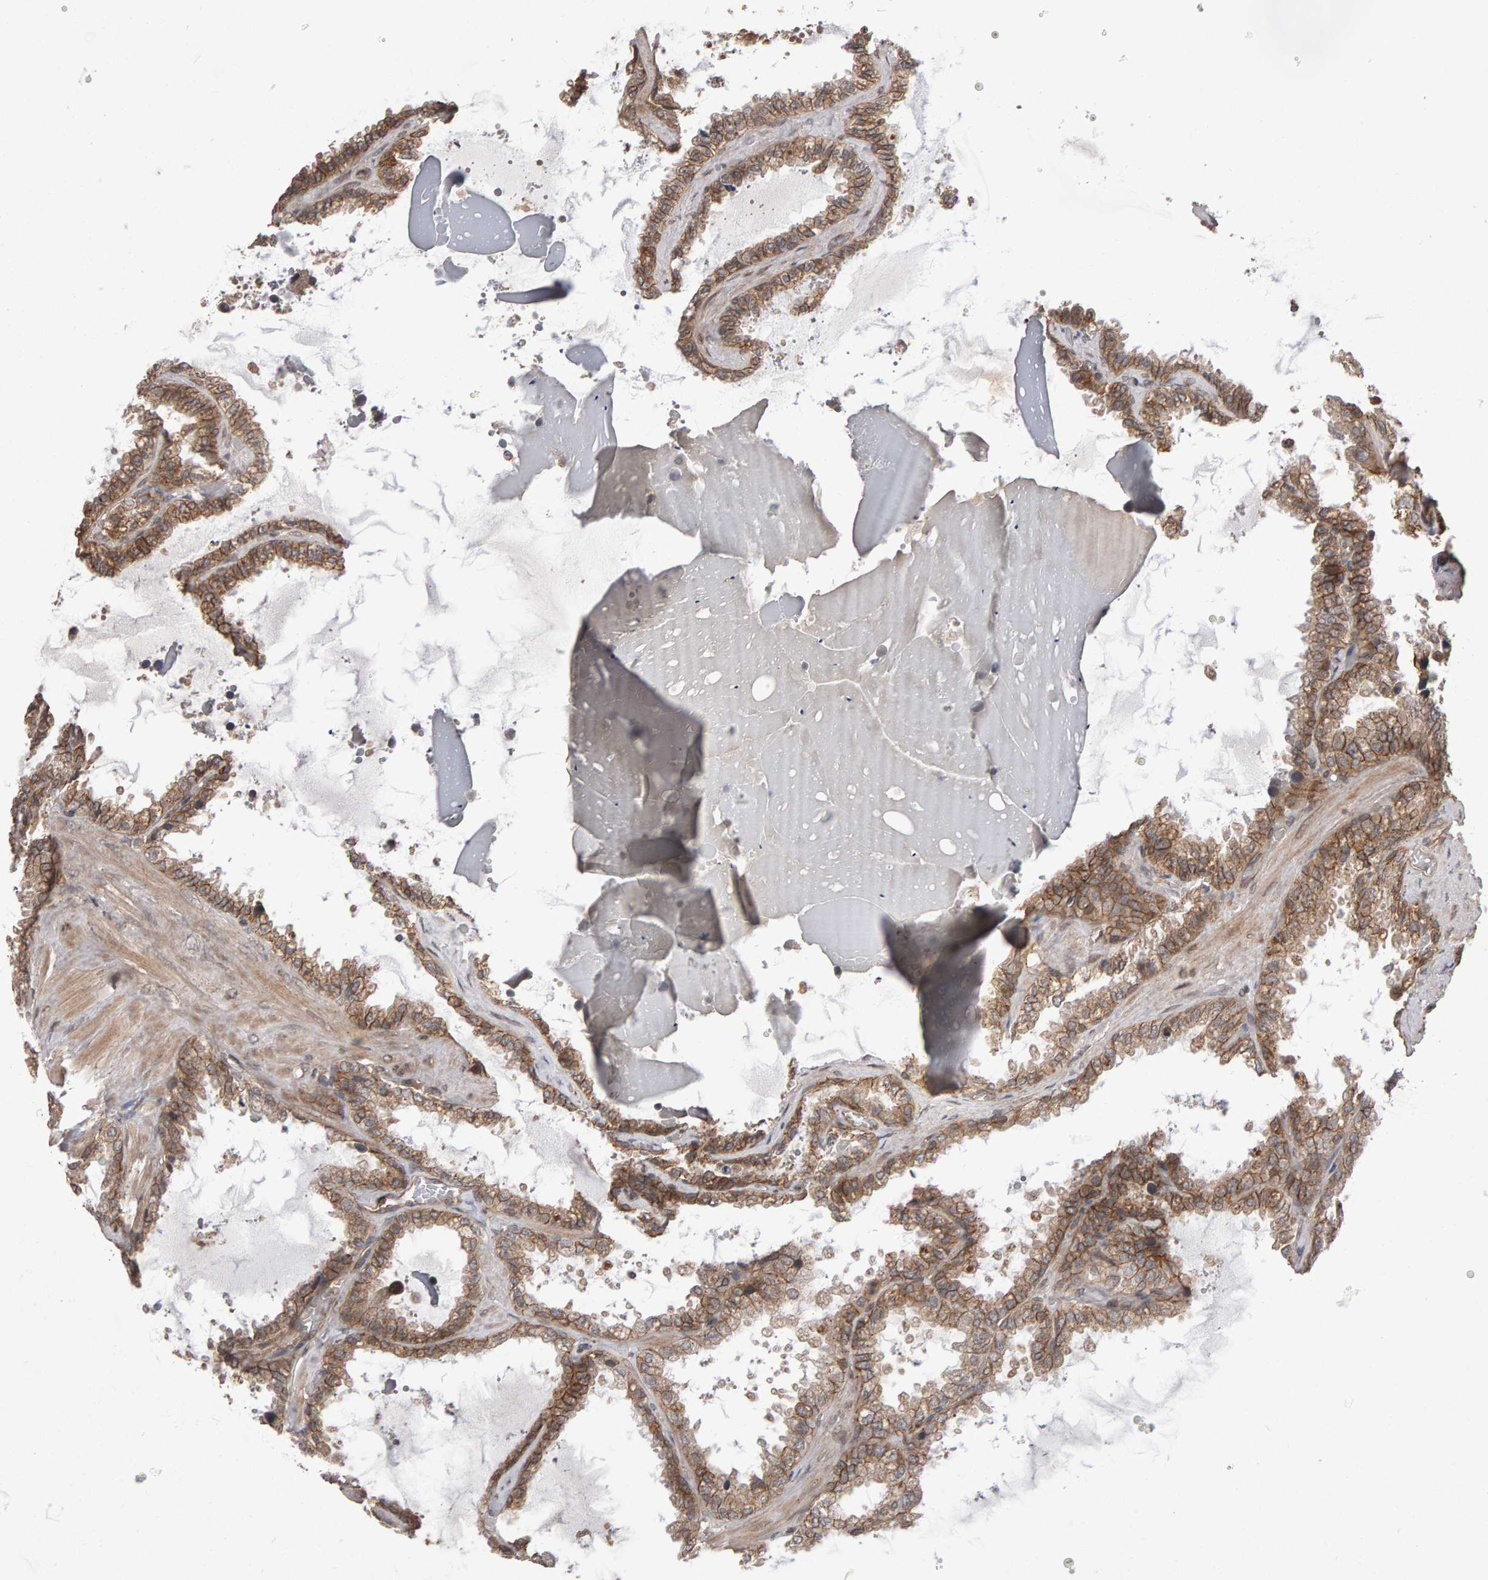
{"staining": {"intensity": "moderate", "quantity": ">75%", "location": "cytoplasmic/membranous"}, "tissue": "seminal vesicle", "cell_type": "Glandular cells", "image_type": "normal", "snomed": [{"axis": "morphology", "description": "Normal tissue, NOS"}, {"axis": "topography", "description": "Seminal veicle"}], "caption": "Seminal vesicle was stained to show a protein in brown. There is medium levels of moderate cytoplasmic/membranous positivity in about >75% of glandular cells. The staining is performed using DAB (3,3'-diaminobenzidine) brown chromogen to label protein expression. The nuclei are counter-stained blue using hematoxylin.", "gene": "SCRIB", "patient": {"sex": "male", "age": 46}}